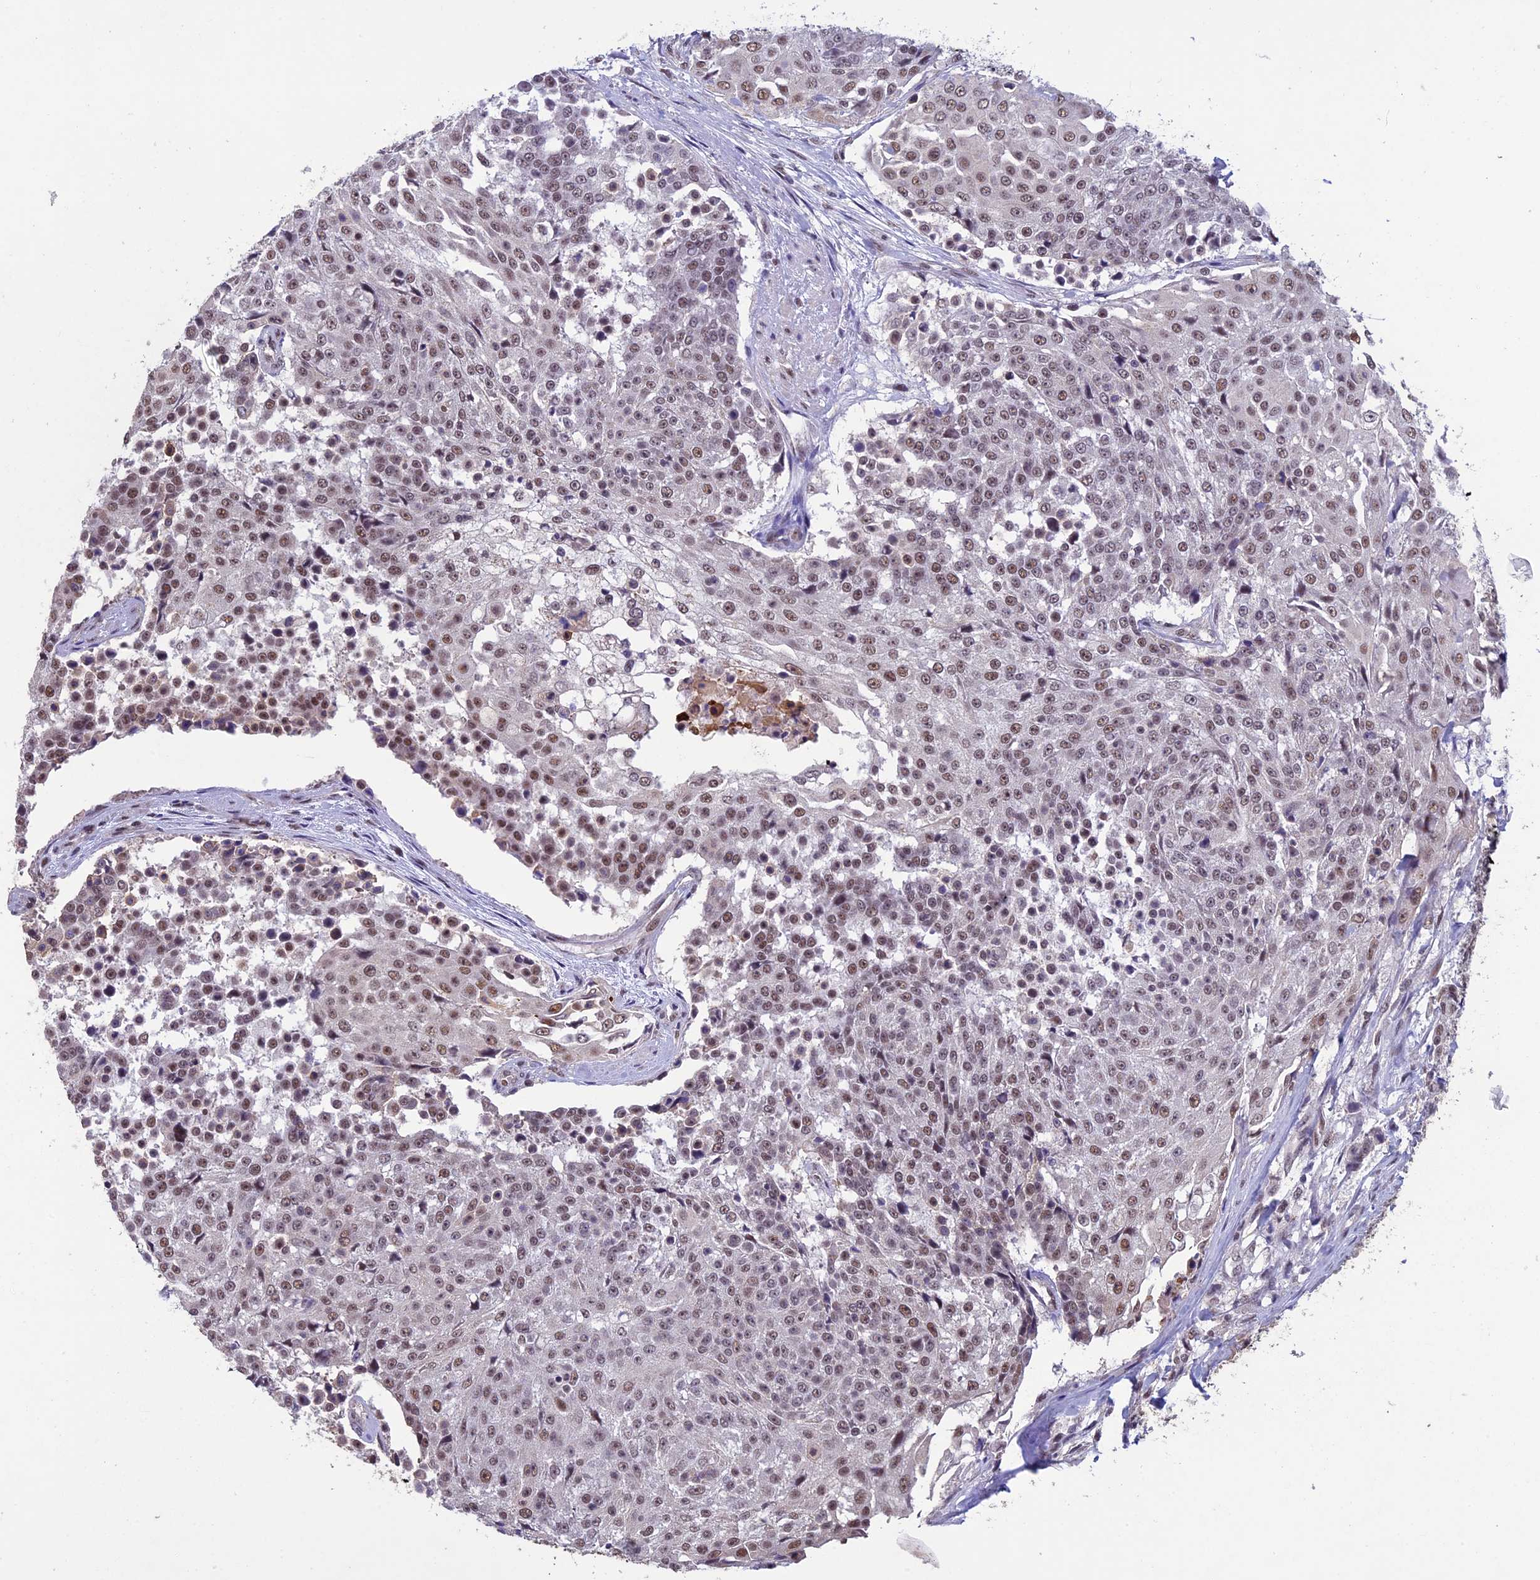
{"staining": {"intensity": "moderate", "quantity": ">75%", "location": "nuclear"}, "tissue": "urothelial cancer", "cell_type": "Tumor cells", "image_type": "cancer", "snomed": [{"axis": "morphology", "description": "Urothelial carcinoma, High grade"}, {"axis": "topography", "description": "Urinary bladder"}], "caption": "Urothelial carcinoma (high-grade) was stained to show a protein in brown. There is medium levels of moderate nuclear positivity in approximately >75% of tumor cells.", "gene": "RNF40", "patient": {"sex": "female", "age": 63}}